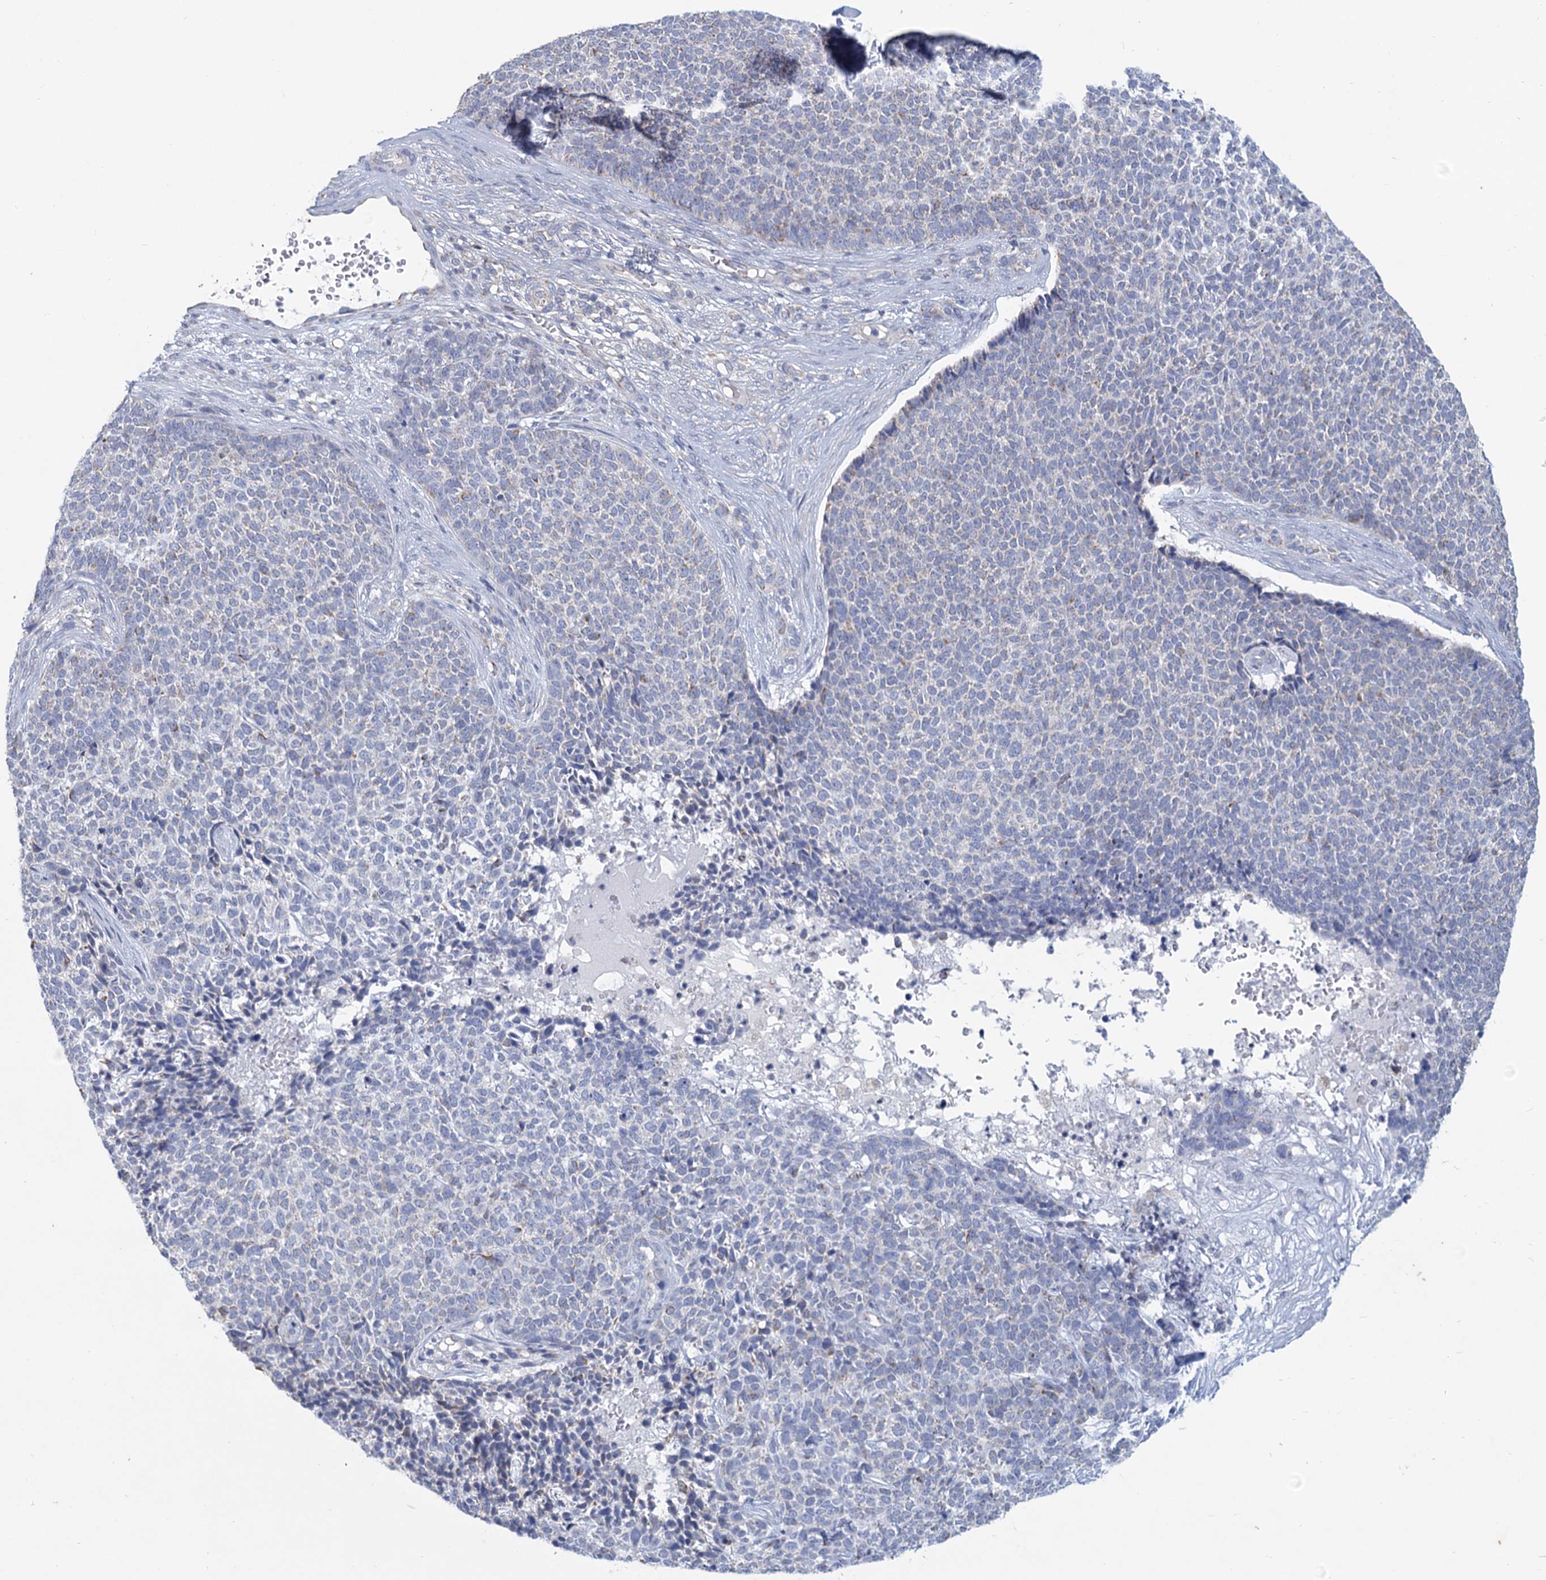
{"staining": {"intensity": "negative", "quantity": "none", "location": "none"}, "tissue": "skin cancer", "cell_type": "Tumor cells", "image_type": "cancer", "snomed": [{"axis": "morphology", "description": "Basal cell carcinoma"}, {"axis": "topography", "description": "Skin"}], "caption": "An image of human skin cancer (basal cell carcinoma) is negative for staining in tumor cells.", "gene": "NDUFC2", "patient": {"sex": "female", "age": 84}}